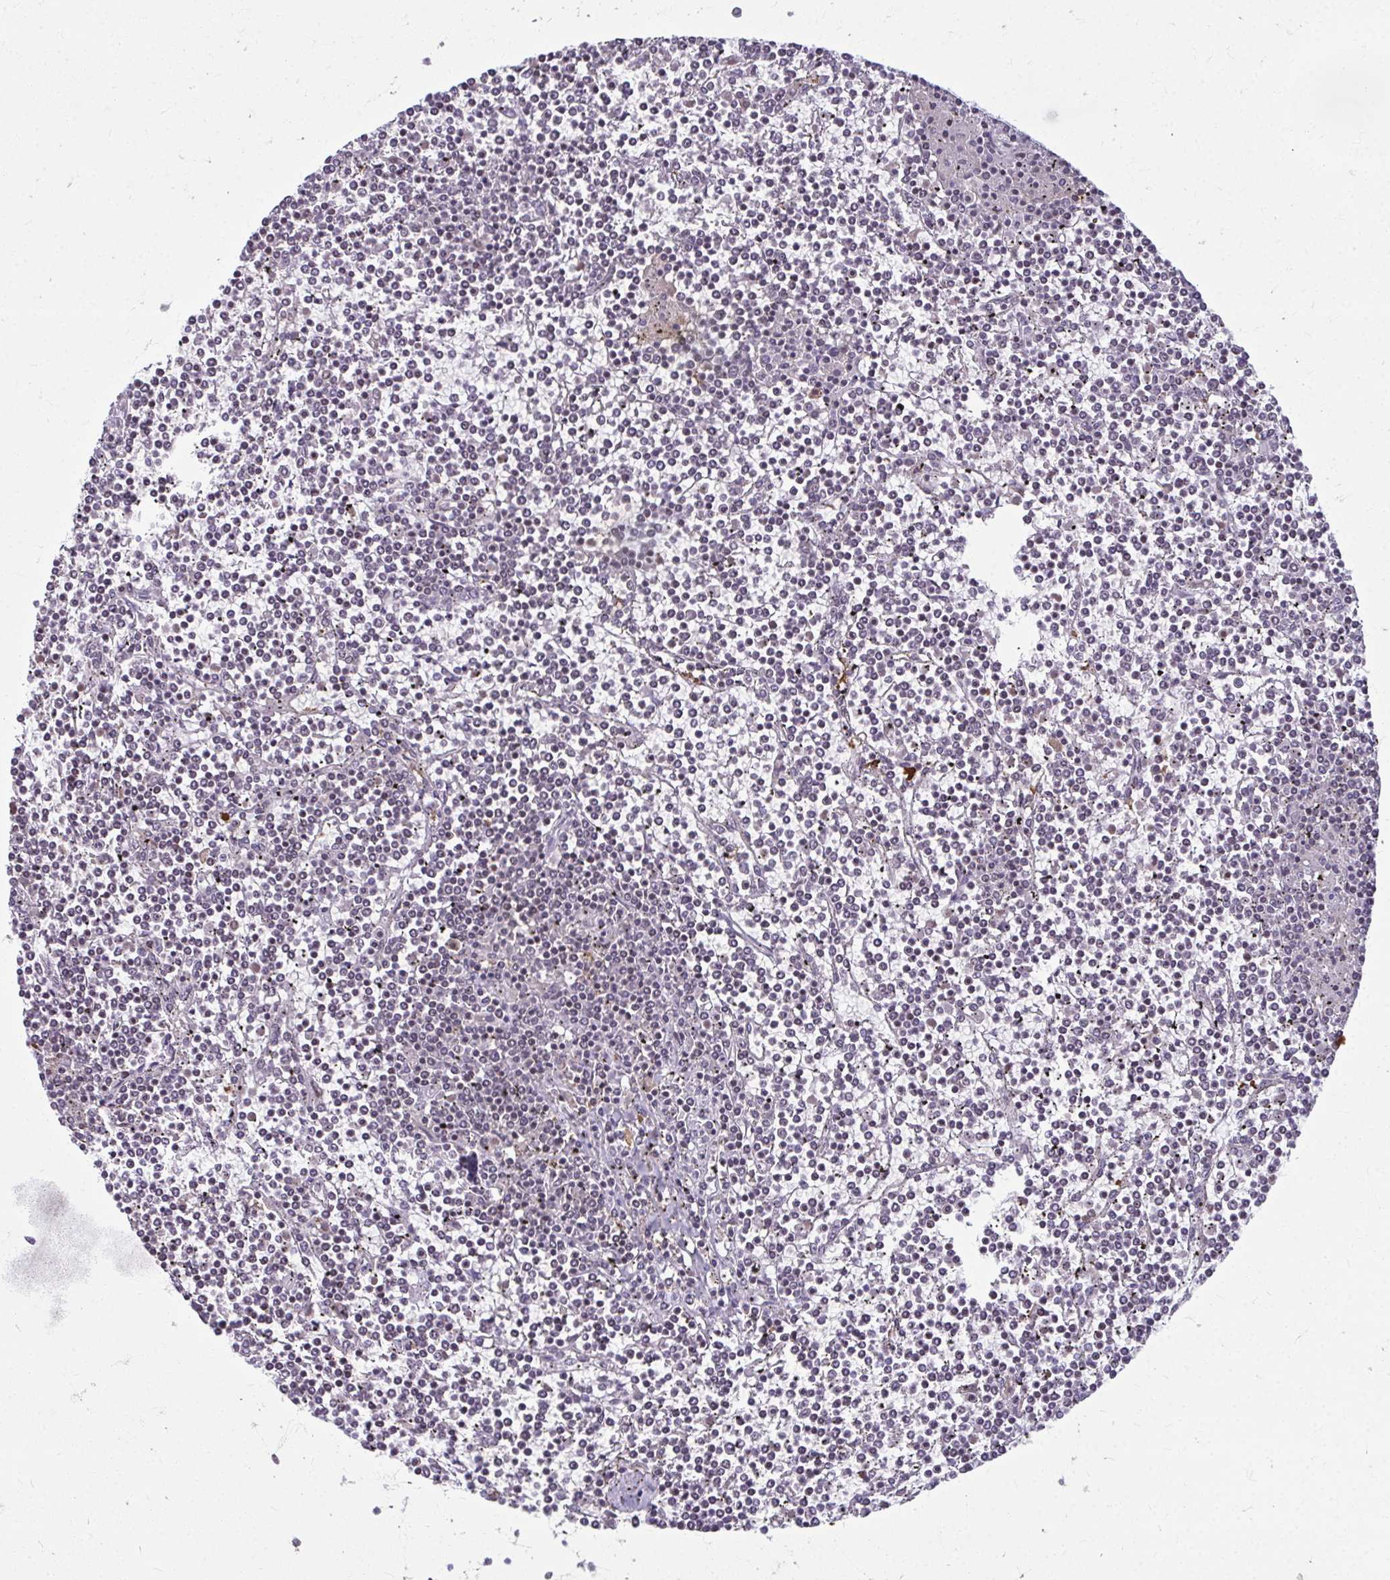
{"staining": {"intensity": "negative", "quantity": "none", "location": "none"}, "tissue": "lymphoma", "cell_type": "Tumor cells", "image_type": "cancer", "snomed": [{"axis": "morphology", "description": "Malignant lymphoma, non-Hodgkin's type, Low grade"}, {"axis": "topography", "description": "Spleen"}], "caption": "High magnification brightfield microscopy of low-grade malignant lymphoma, non-Hodgkin's type stained with DAB (brown) and counterstained with hematoxylin (blue): tumor cells show no significant positivity. The staining is performed using DAB brown chromogen with nuclei counter-stained in using hematoxylin.", "gene": "ODF1", "patient": {"sex": "female", "age": 19}}